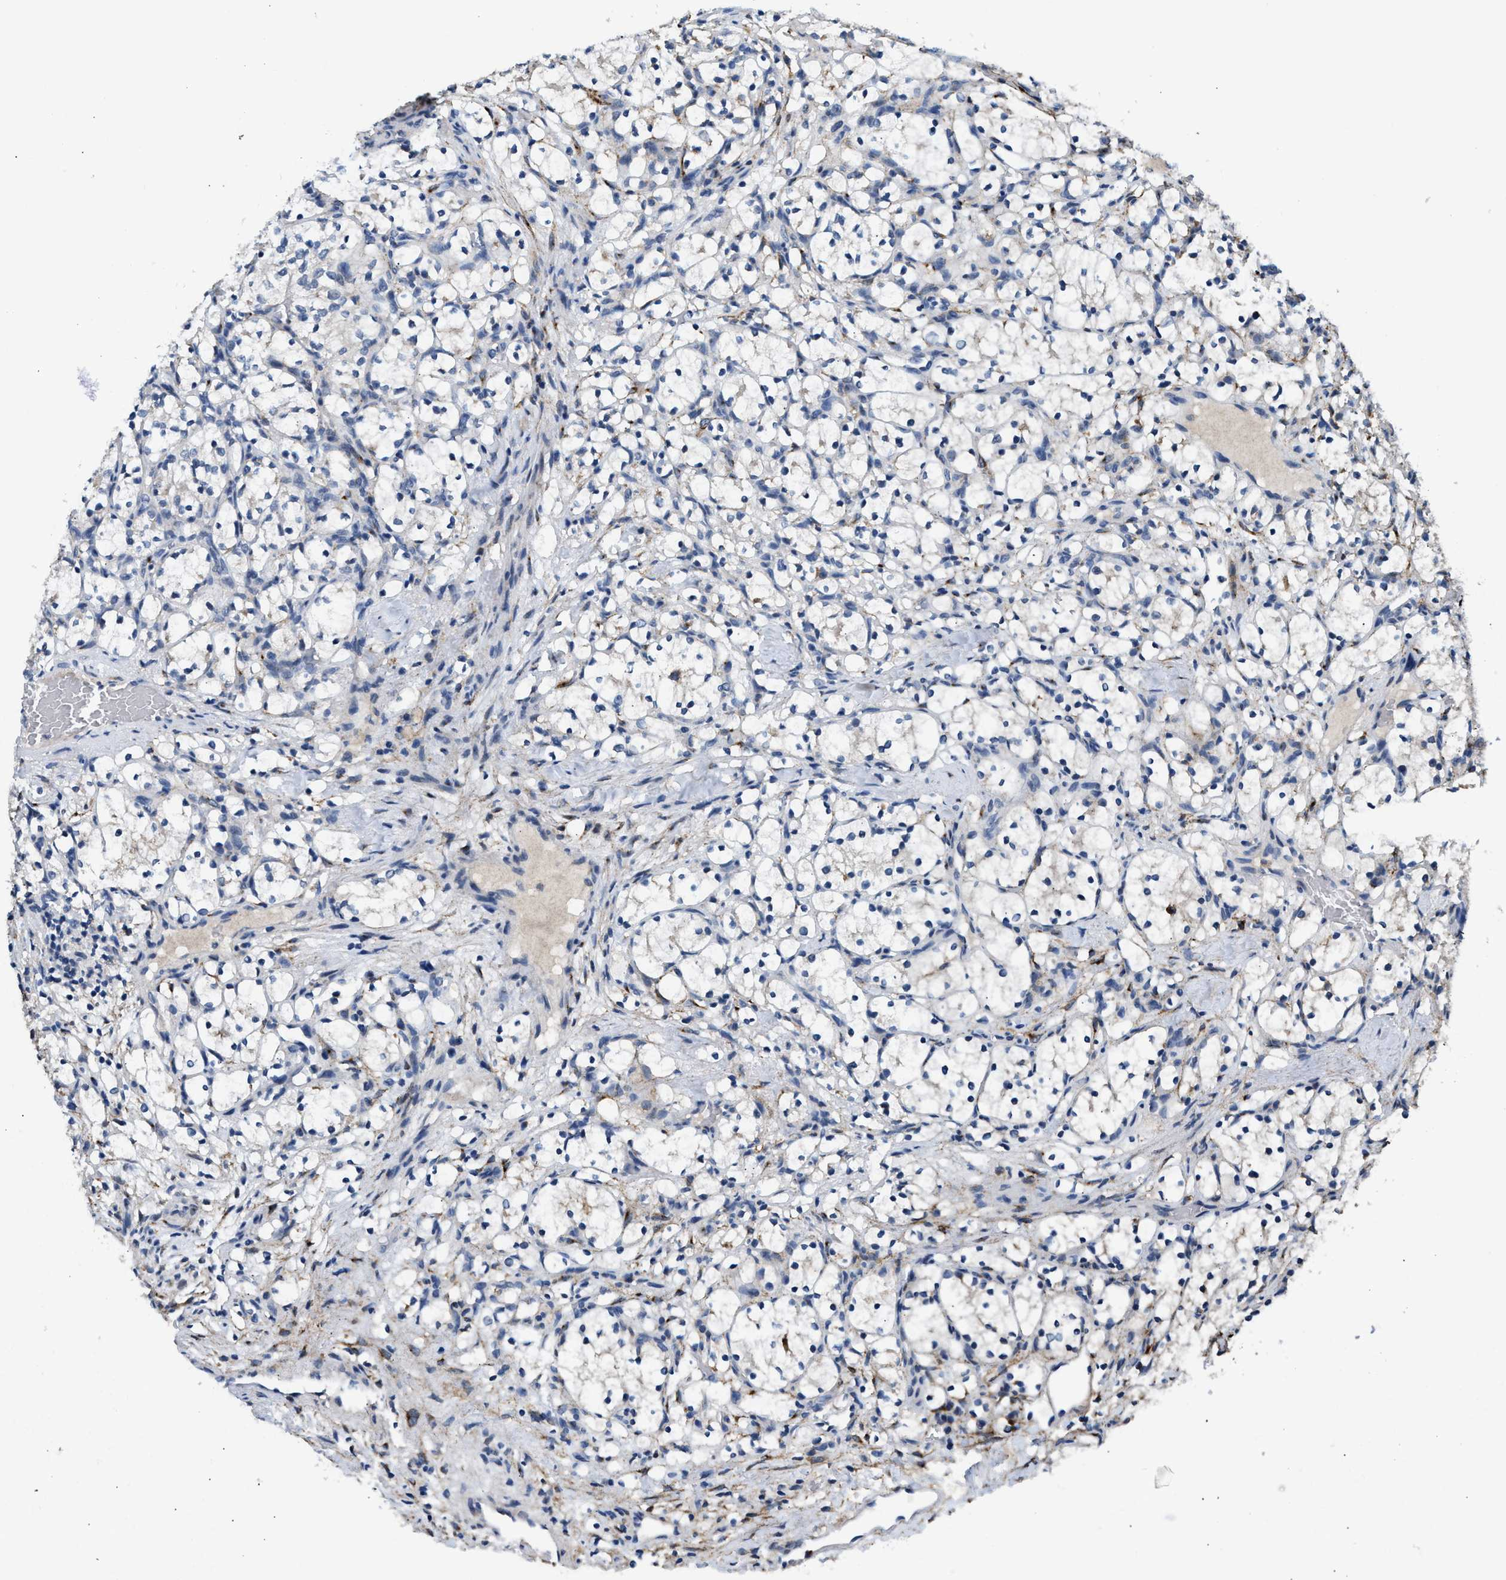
{"staining": {"intensity": "negative", "quantity": "none", "location": "none"}, "tissue": "renal cancer", "cell_type": "Tumor cells", "image_type": "cancer", "snomed": [{"axis": "morphology", "description": "Adenocarcinoma, NOS"}, {"axis": "topography", "description": "Kidney"}], "caption": "Immunohistochemical staining of adenocarcinoma (renal) displays no significant expression in tumor cells.", "gene": "LRP1", "patient": {"sex": "female", "age": 69}}